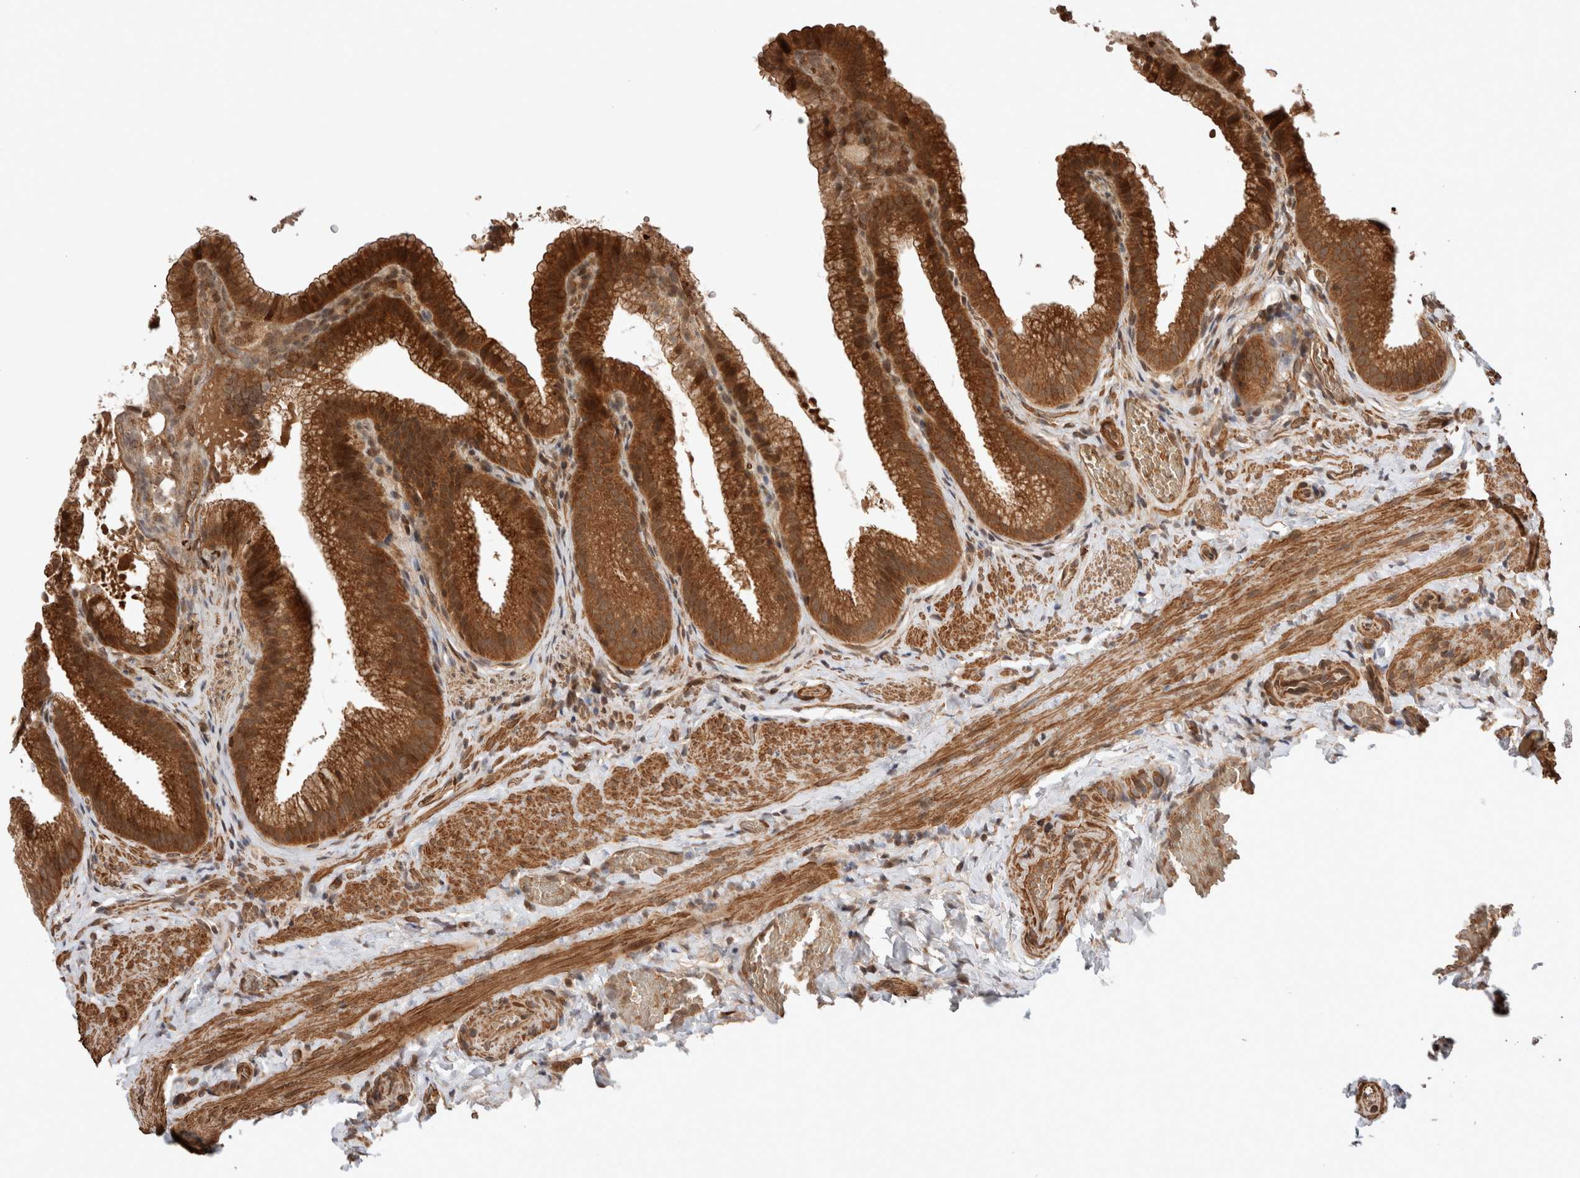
{"staining": {"intensity": "strong", "quantity": ">75%", "location": "cytoplasmic/membranous"}, "tissue": "gallbladder", "cell_type": "Glandular cells", "image_type": "normal", "snomed": [{"axis": "morphology", "description": "Normal tissue, NOS"}, {"axis": "topography", "description": "Gallbladder"}], "caption": "Immunohistochemistry (IHC) (DAB) staining of normal human gallbladder demonstrates strong cytoplasmic/membranous protein staining in about >75% of glandular cells.", "gene": "ZNF649", "patient": {"sex": "male", "age": 38}}